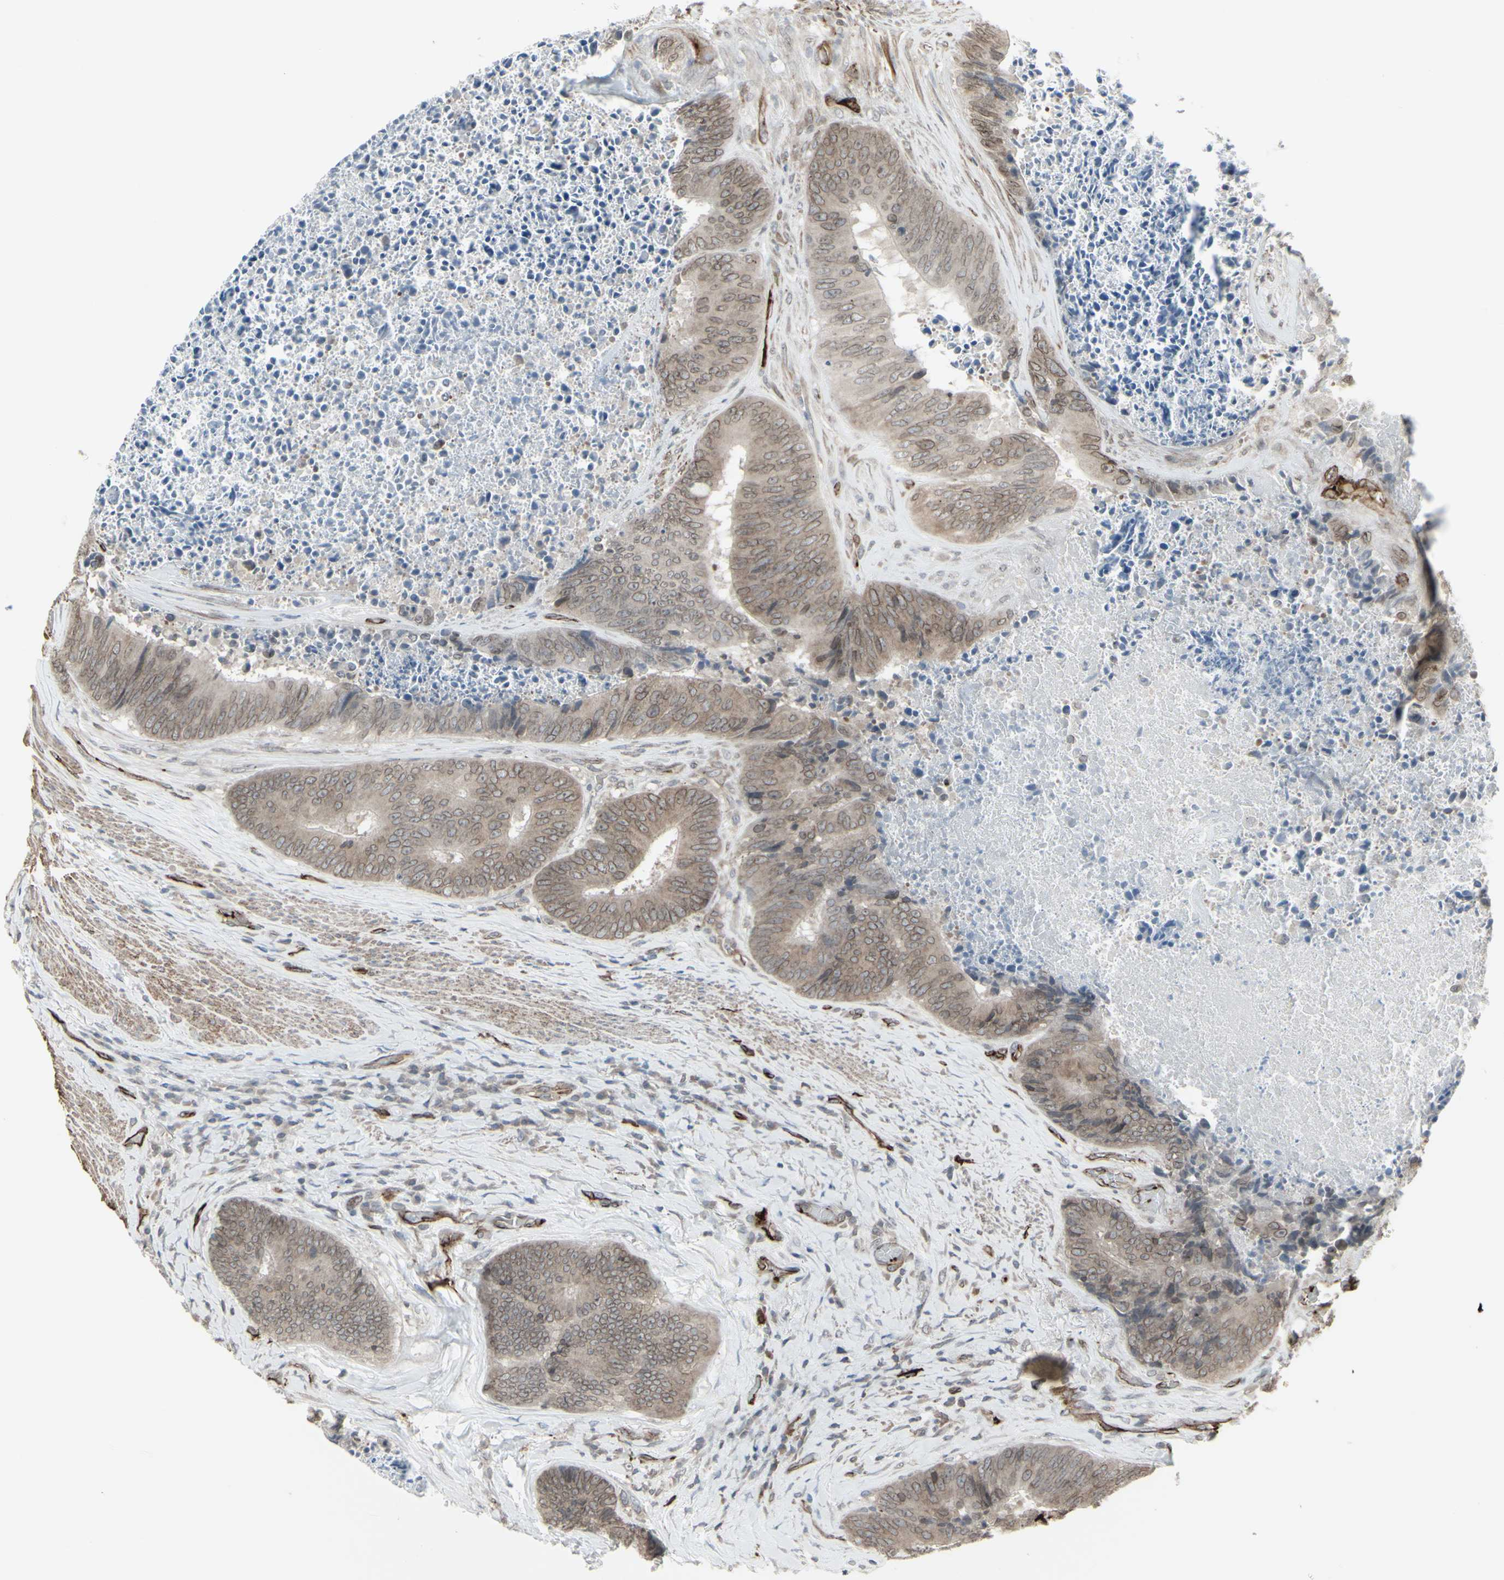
{"staining": {"intensity": "weak", "quantity": ">75%", "location": "cytoplasmic/membranous,nuclear"}, "tissue": "colorectal cancer", "cell_type": "Tumor cells", "image_type": "cancer", "snomed": [{"axis": "morphology", "description": "Adenocarcinoma, NOS"}, {"axis": "topography", "description": "Rectum"}], "caption": "A high-resolution micrograph shows IHC staining of adenocarcinoma (colorectal), which reveals weak cytoplasmic/membranous and nuclear expression in approximately >75% of tumor cells.", "gene": "DTX3L", "patient": {"sex": "male", "age": 72}}